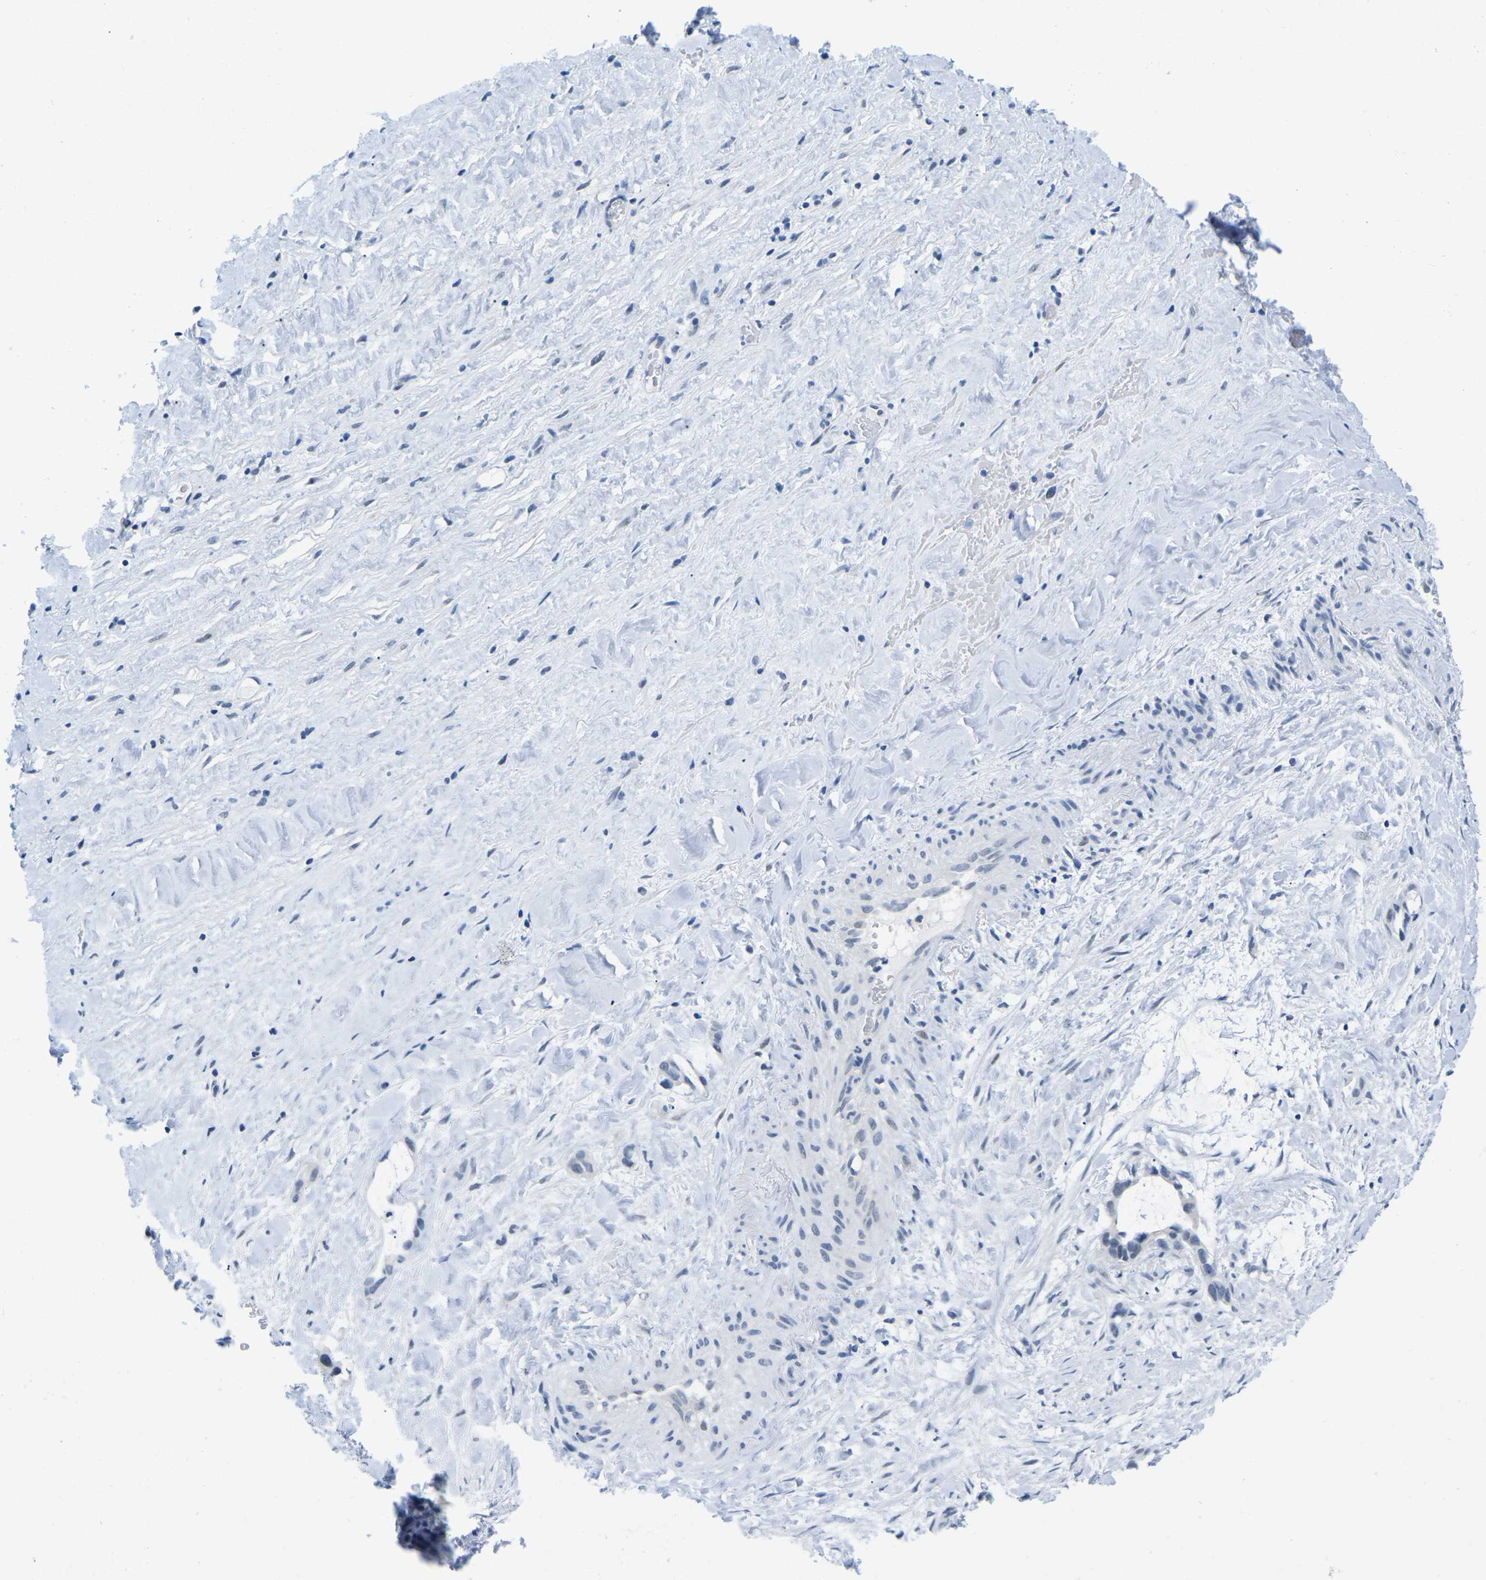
{"staining": {"intensity": "weak", "quantity": "<25%", "location": "nuclear"}, "tissue": "liver cancer", "cell_type": "Tumor cells", "image_type": "cancer", "snomed": [{"axis": "morphology", "description": "Cholangiocarcinoma"}, {"axis": "topography", "description": "Liver"}], "caption": "Tumor cells show no significant positivity in liver cancer (cholangiocarcinoma).", "gene": "UBA7", "patient": {"sex": "female", "age": 65}}